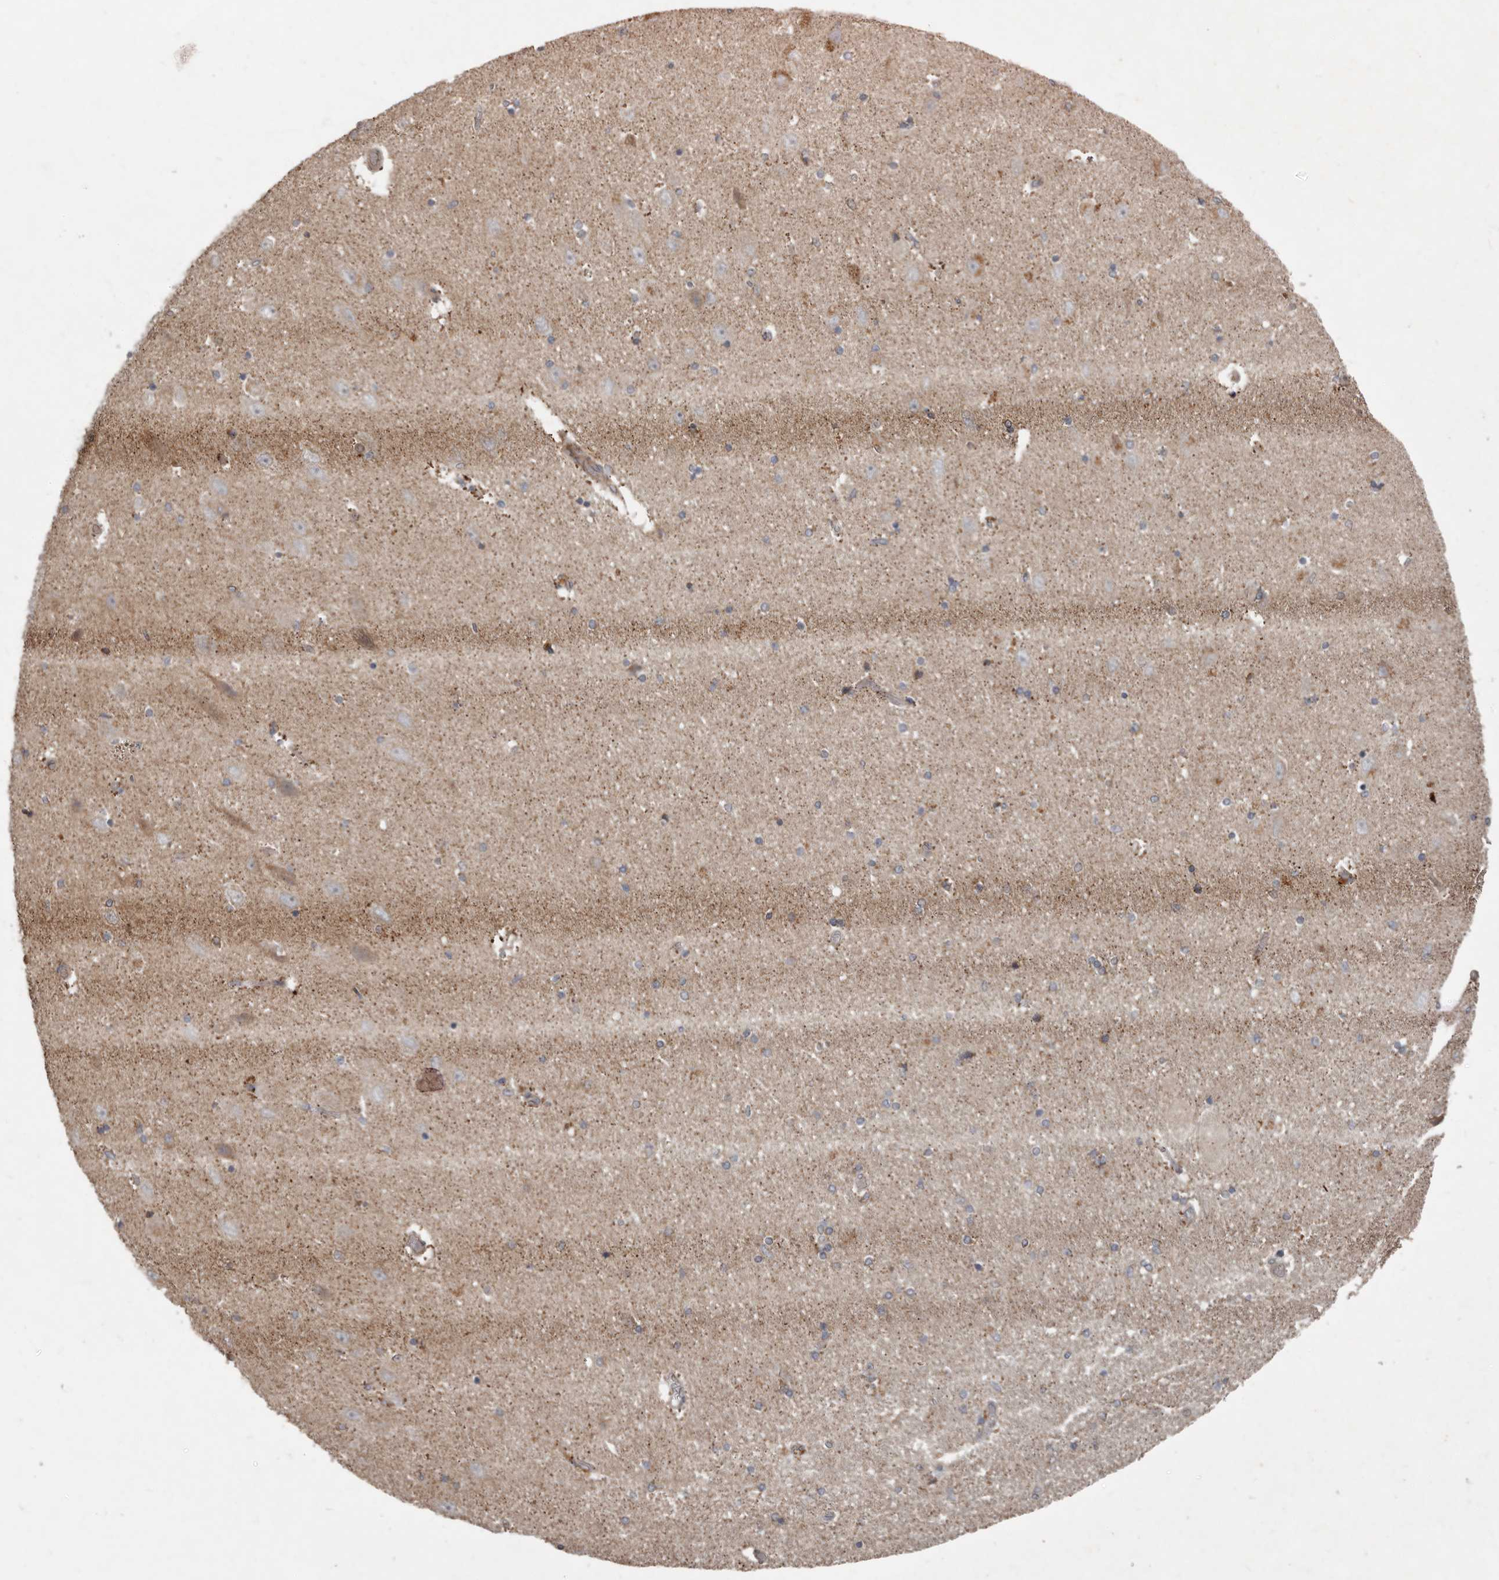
{"staining": {"intensity": "weak", "quantity": "<25%", "location": "cytoplasmic/membranous"}, "tissue": "hippocampus", "cell_type": "Glial cells", "image_type": "normal", "snomed": [{"axis": "morphology", "description": "Normal tissue, NOS"}, {"axis": "topography", "description": "Hippocampus"}], "caption": "Glial cells show no significant protein staining in benign hippocampus.", "gene": "FBXO31", "patient": {"sex": "female", "age": 54}}